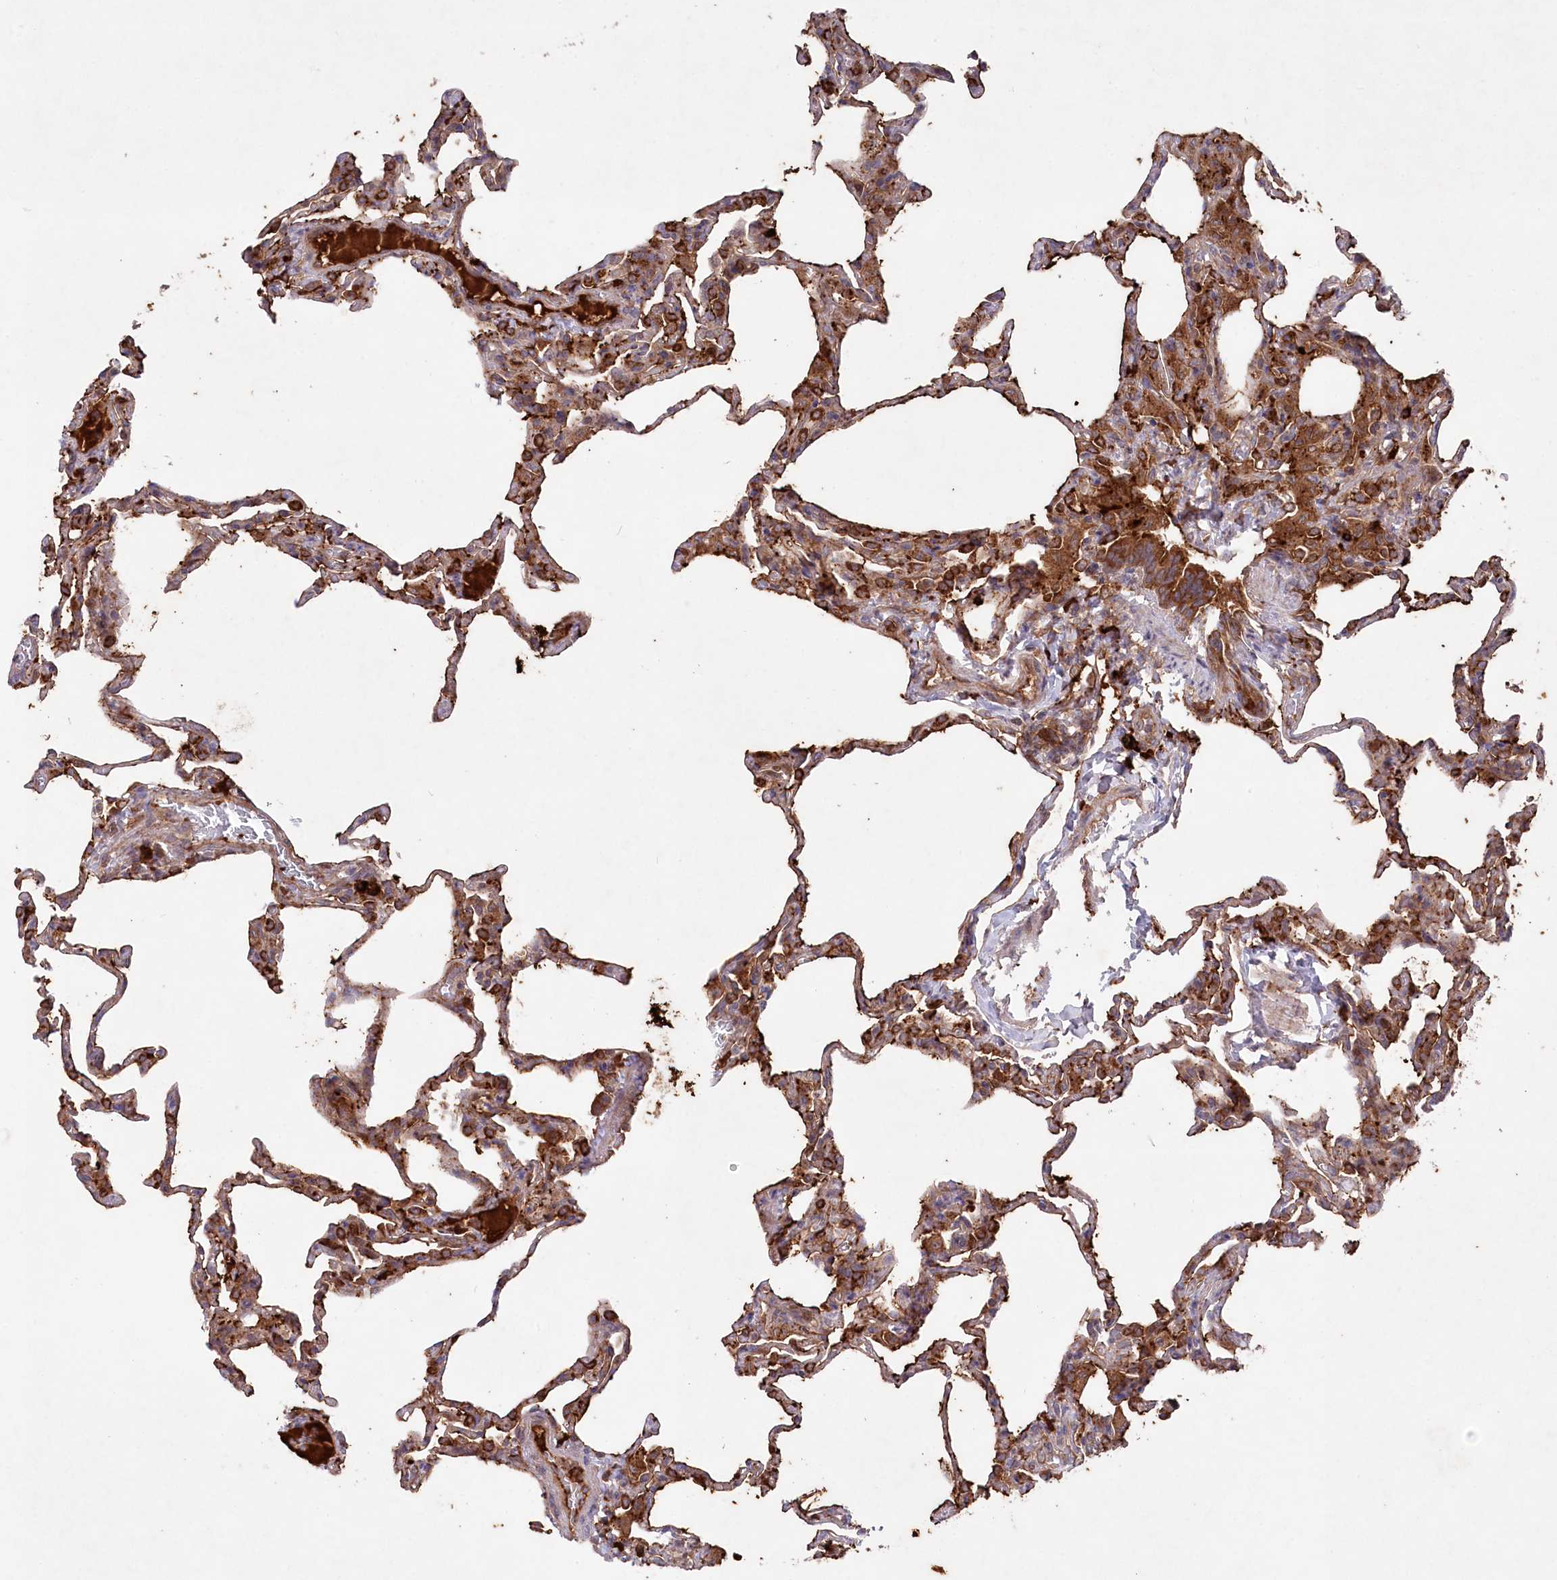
{"staining": {"intensity": "strong", "quantity": "25%-75%", "location": "cytoplasmic/membranous"}, "tissue": "lung", "cell_type": "Alveolar cells", "image_type": "normal", "snomed": [{"axis": "morphology", "description": "Normal tissue, NOS"}, {"axis": "topography", "description": "Lung"}], "caption": "Normal lung reveals strong cytoplasmic/membranous positivity in approximately 25%-75% of alveolar cells, visualized by immunohistochemistry. Immunohistochemistry stains the protein in brown and the nuclei are stained blue.", "gene": "PPP1R21", "patient": {"sex": "male", "age": 20}}